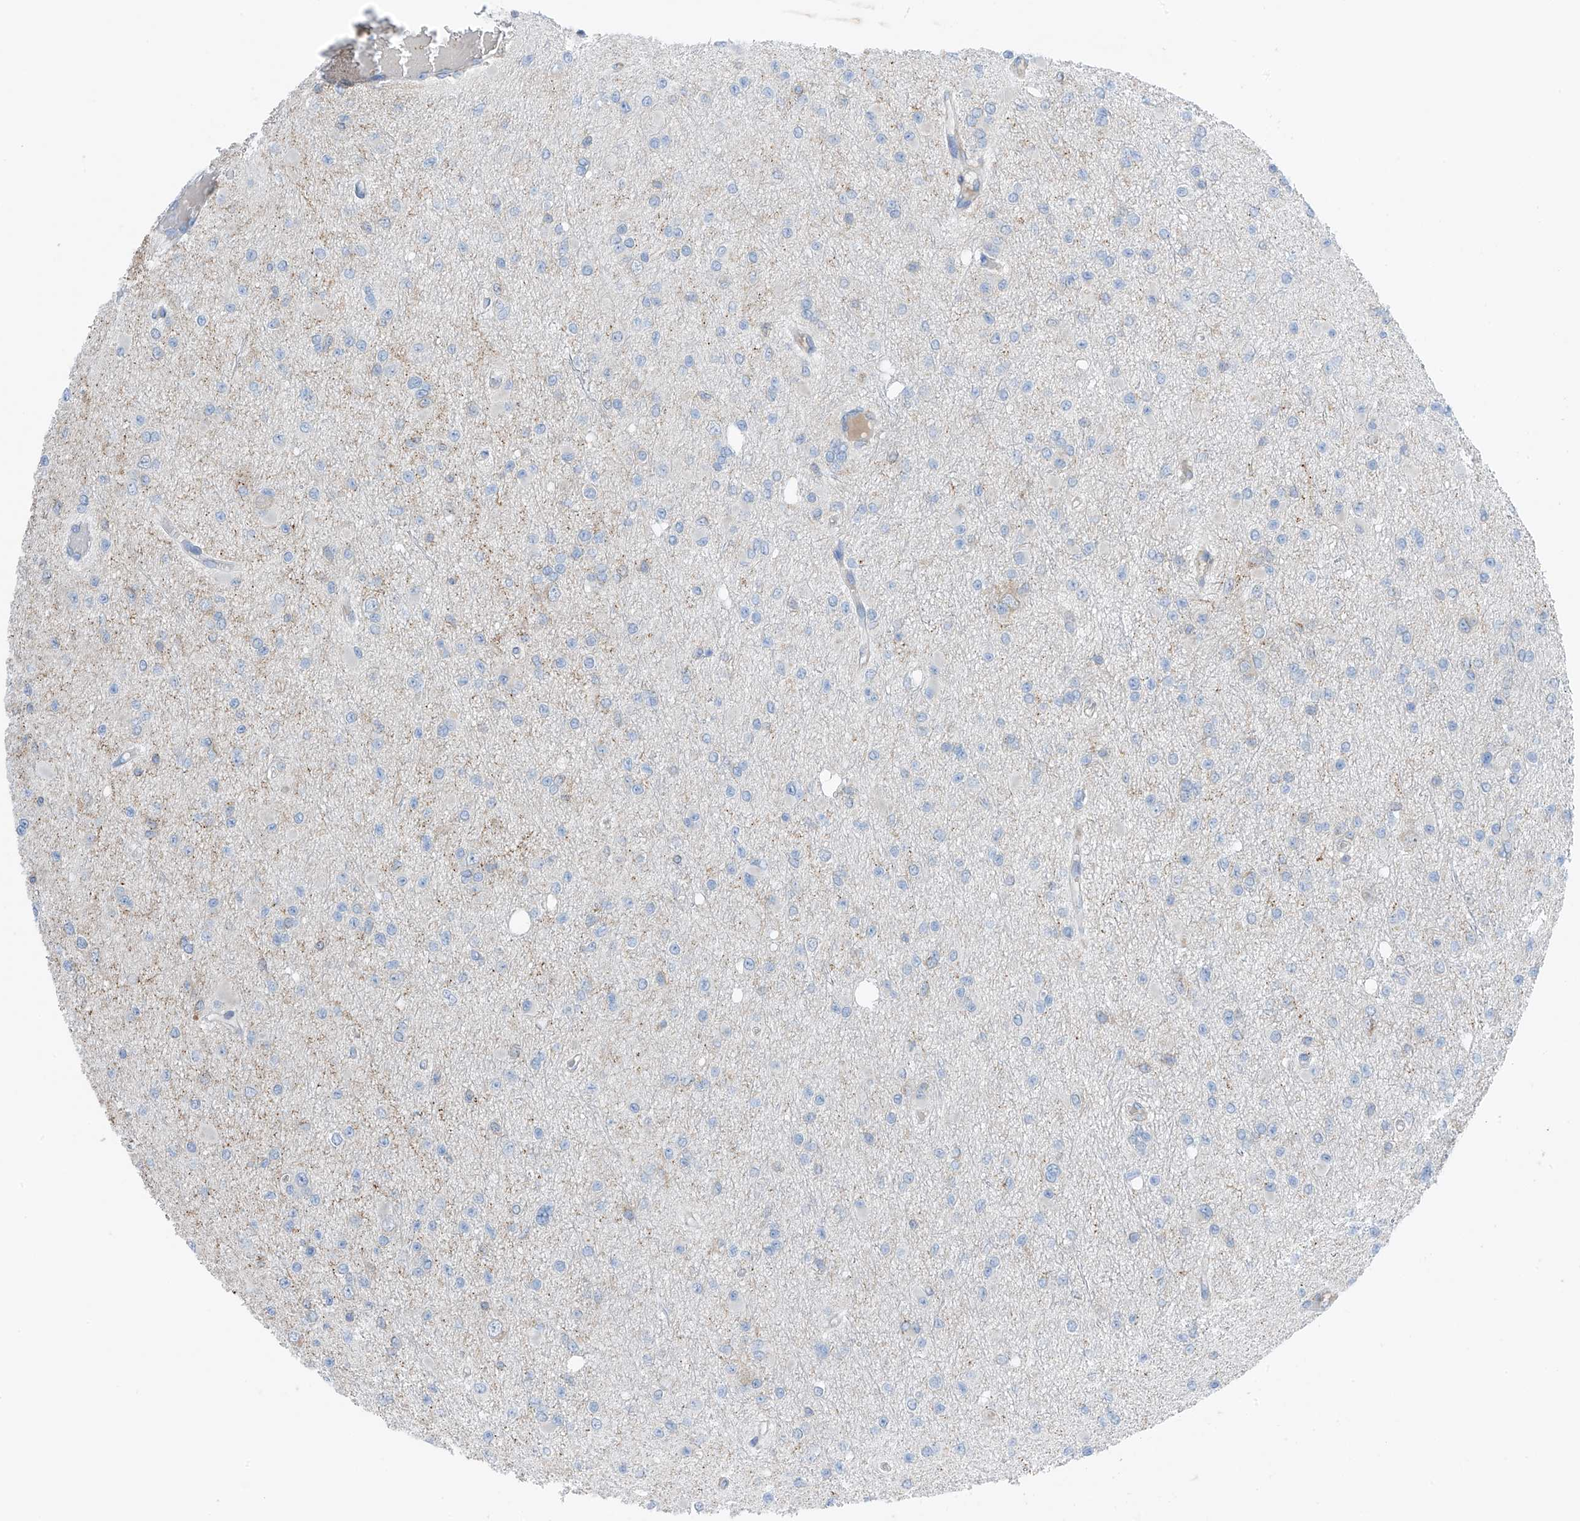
{"staining": {"intensity": "negative", "quantity": "none", "location": "none"}, "tissue": "glioma", "cell_type": "Tumor cells", "image_type": "cancer", "snomed": [{"axis": "morphology", "description": "Glioma, malignant, Low grade"}, {"axis": "topography", "description": "Brain"}], "caption": "Malignant glioma (low-grade) was stained to show a protein in brown. There is no significant positivity in tumor cells.", "gene": "NALCN", "patient": {"sex": "female", "age": 22}}